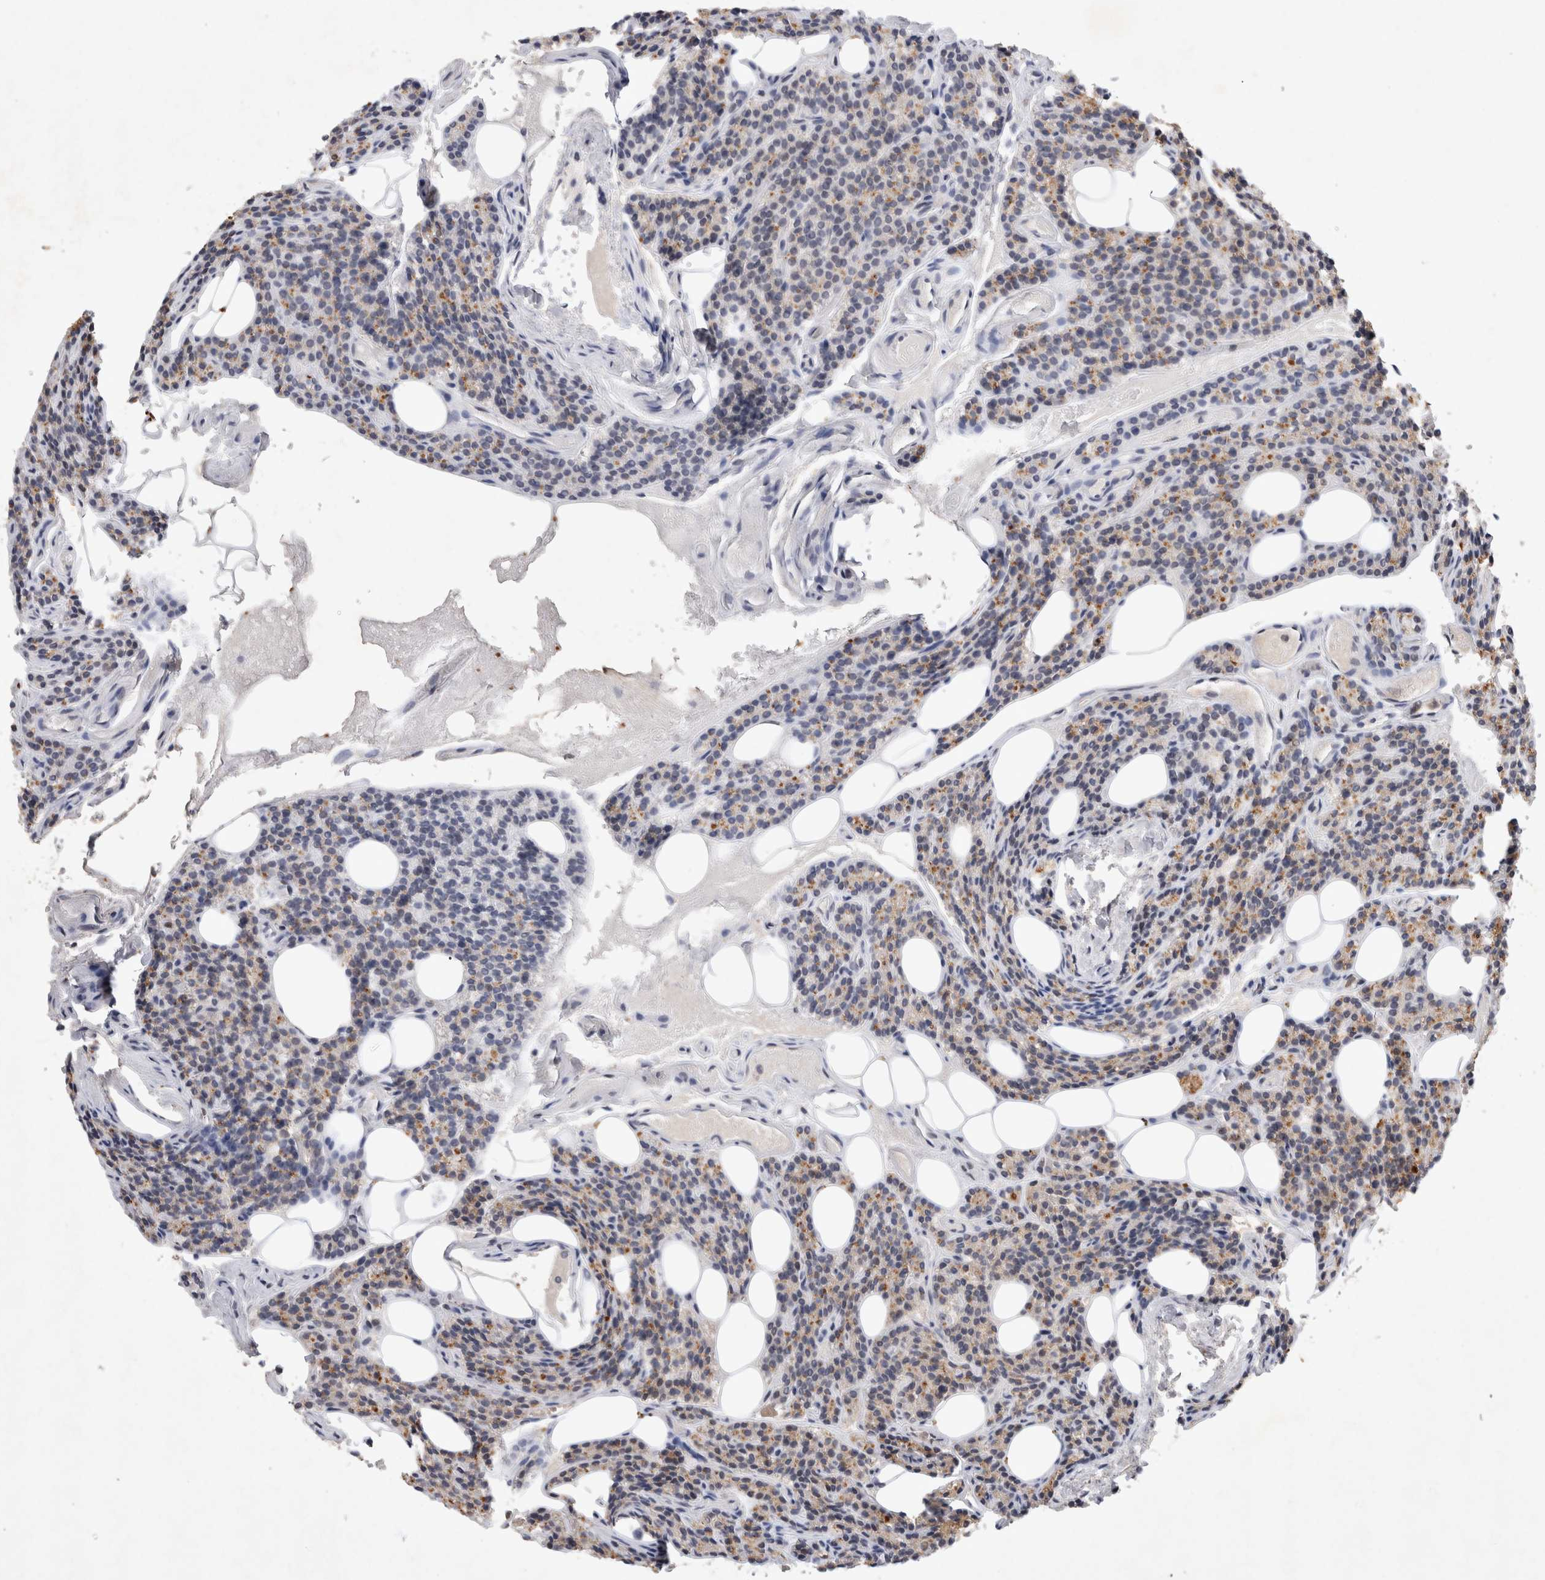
{"staining": {"intensity": "moderate", "quantity": "25%-75%", "location": "cytoplasmic/membranous"}, "tissue": "parathyroid gland", "cell_type": "Glandular cells", "image_type": "normal", "snomed": [{"axis": "morphology", "description": "Normal tissue, NOS"}, {"axis": "topography", "description": "Parathyroid gland"}], "caption": "Glandular cells show moderate cytoplasmic/membranous staining in approximately 25%-75% of cells in normal parathyroid gland. The protein is stained brown, and the nuclei are stained in blue (DAB IHC with brightfield microscopy, high magnification).", "gene": "XRCC5", "patient": {"sex": "female", "age": 85}}